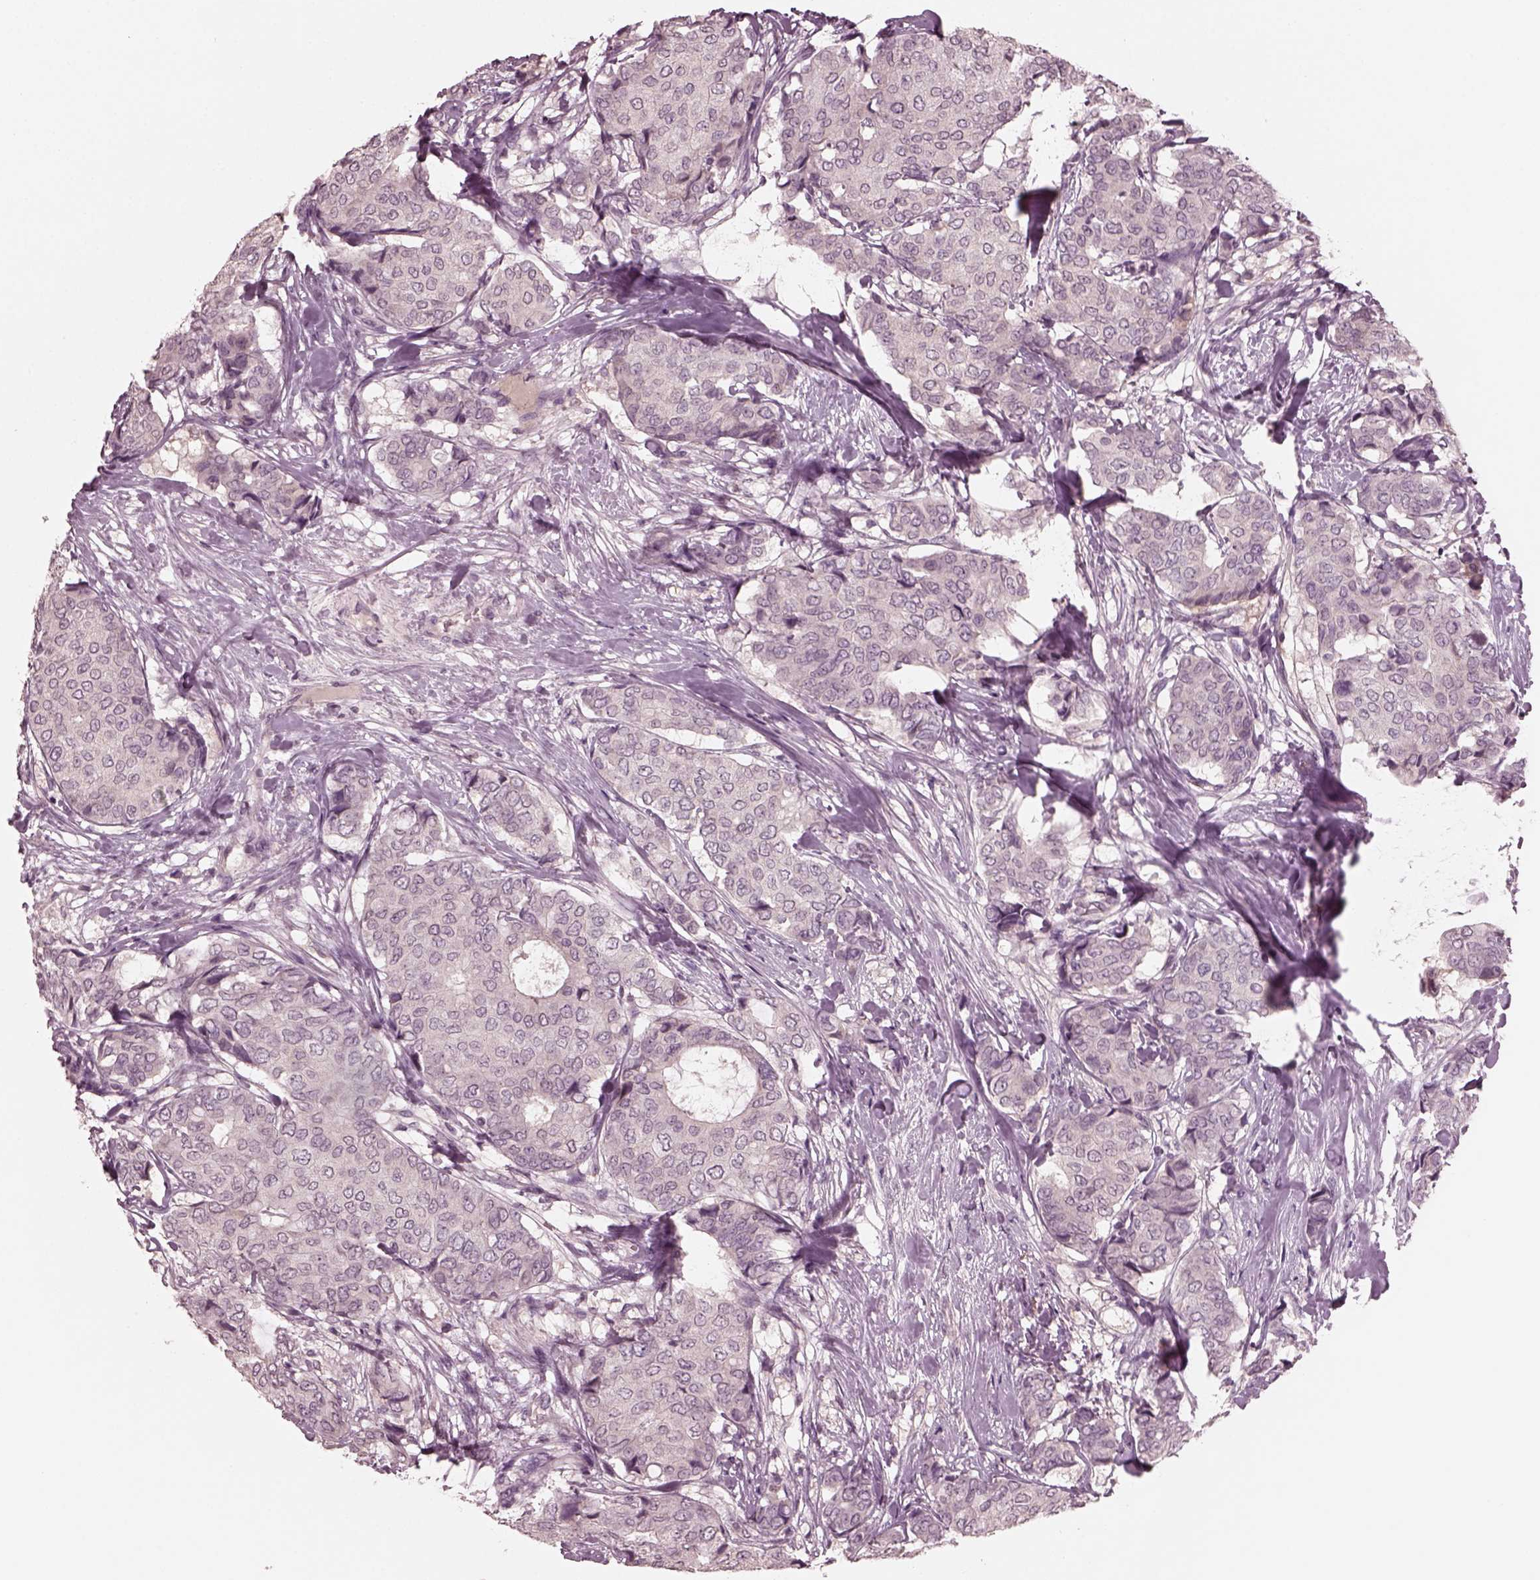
{"staining": {"intensity": "negative", "quantity": "none", "location": "none"}, "tissue": "breast cancer", "cell_type": "Tumor cells", "image_type": "cancer", "snomed": [{"axis": "morphology", "description": "Duct carcinoma"}, {"axis": "topography", "description": "Breast"}], "caption": "Tumor cells show no significant positivity in breast cancer. (Brightfield microscopy of DAB (3,3'-diaminobenzidine) immunohistochemistry at high magnification).", "gene": "PORCN", "patient": {"sex": "female", "age": 75}}